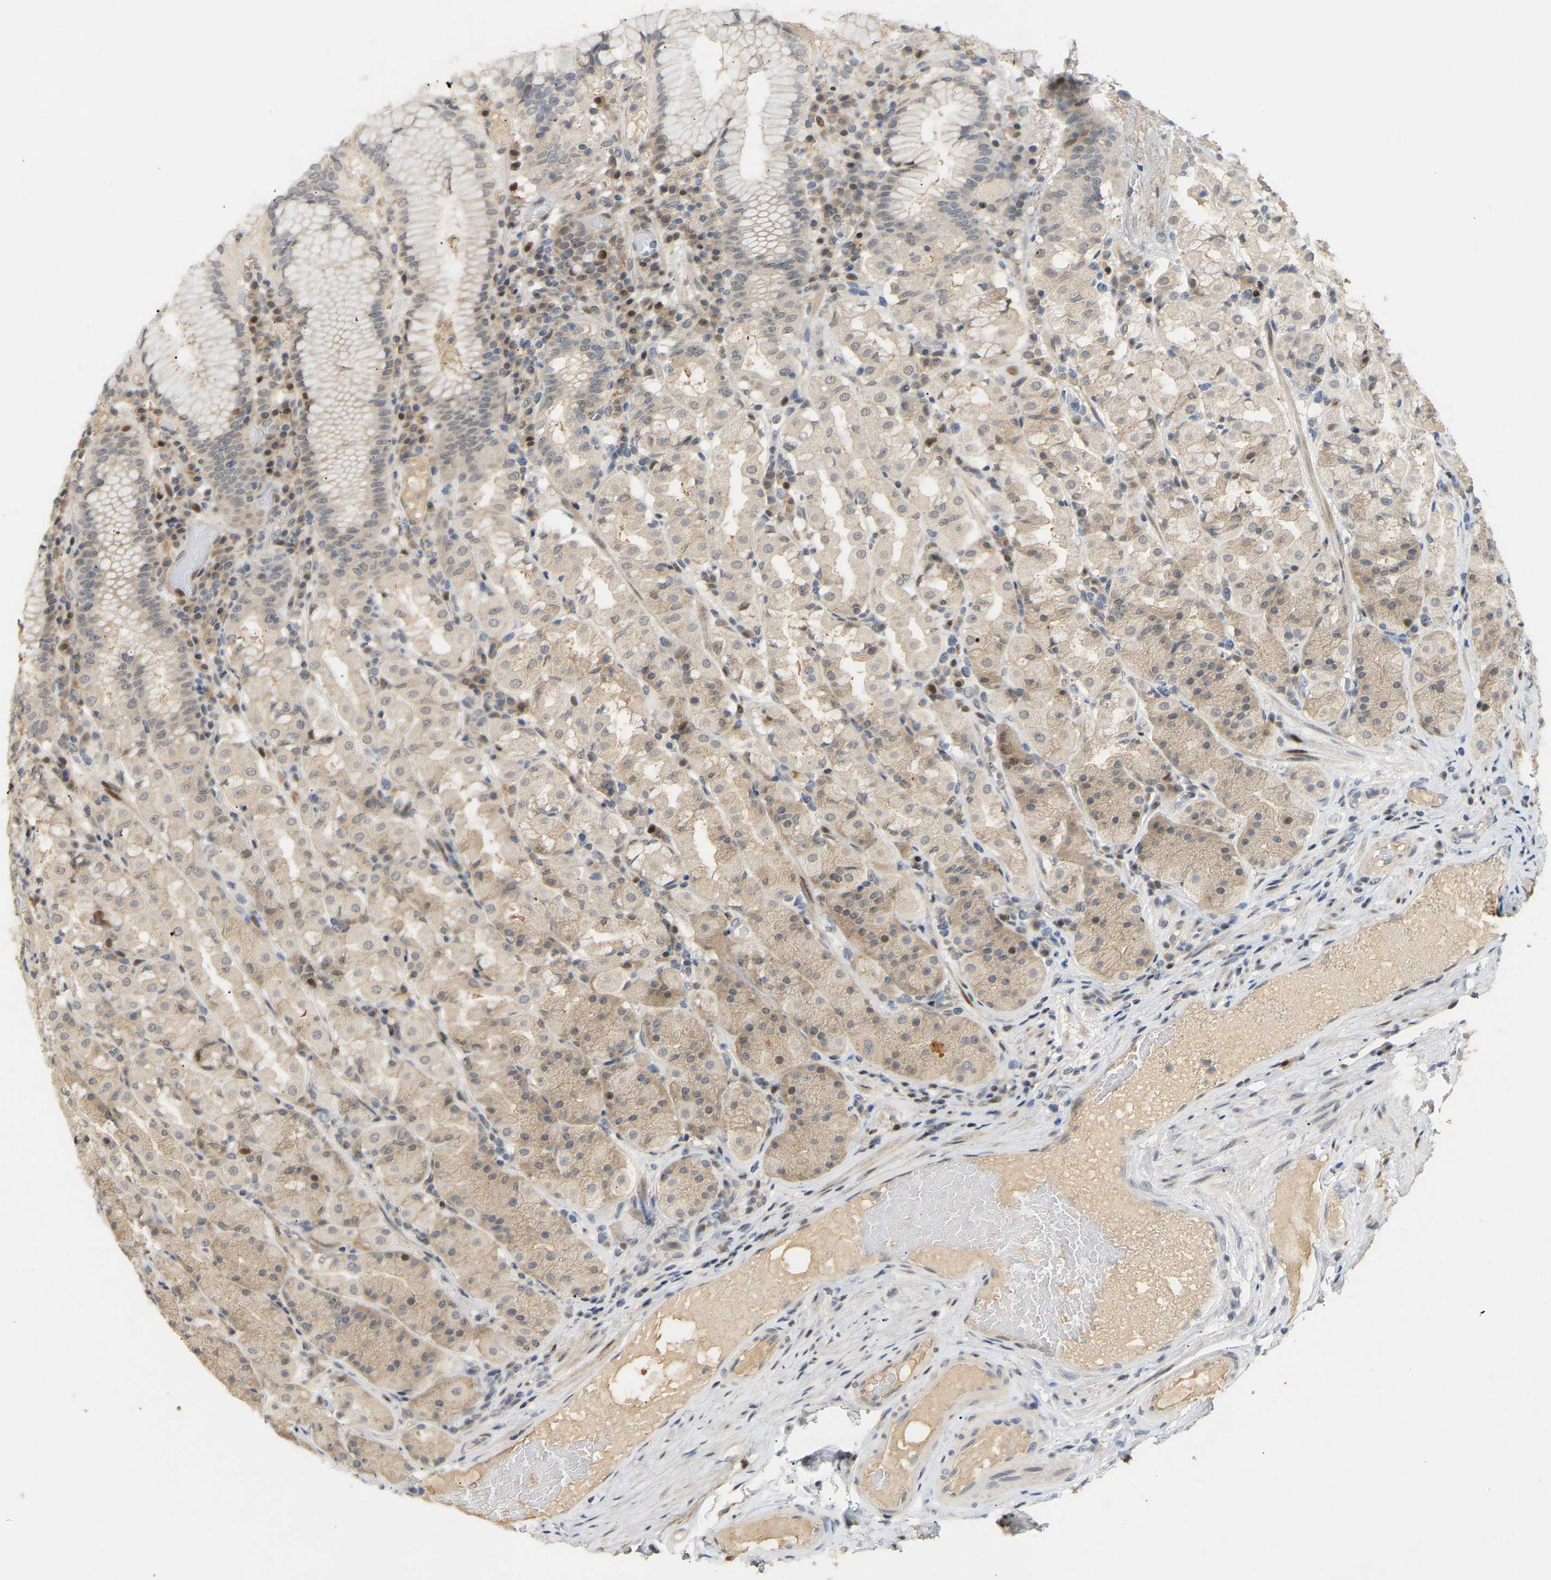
{"staining": {"intensity": "moderate", "quantity": ">75%", "location": "cytoplasmic/membranous,nuclear"}, "tissue": "stomach", "cell_type": "Glandular cells", "image_type": "normal", "snomed": [{"axis": "morphology", "description": "Normal tissue, NOS"}, {"axis": "topography", "description": "Stomach"}, {"axis": "topography", "description": "Stomach, lower"}], "caption": "This image demonstrates IHC staining of unremarkable human stomach, with medium moderate cytoplasmic/membranous,nuclear positivity in approximately >75% of glandular cells.", "gene": "PTPN4", "patient": {"sex": "female", "age": 56}}